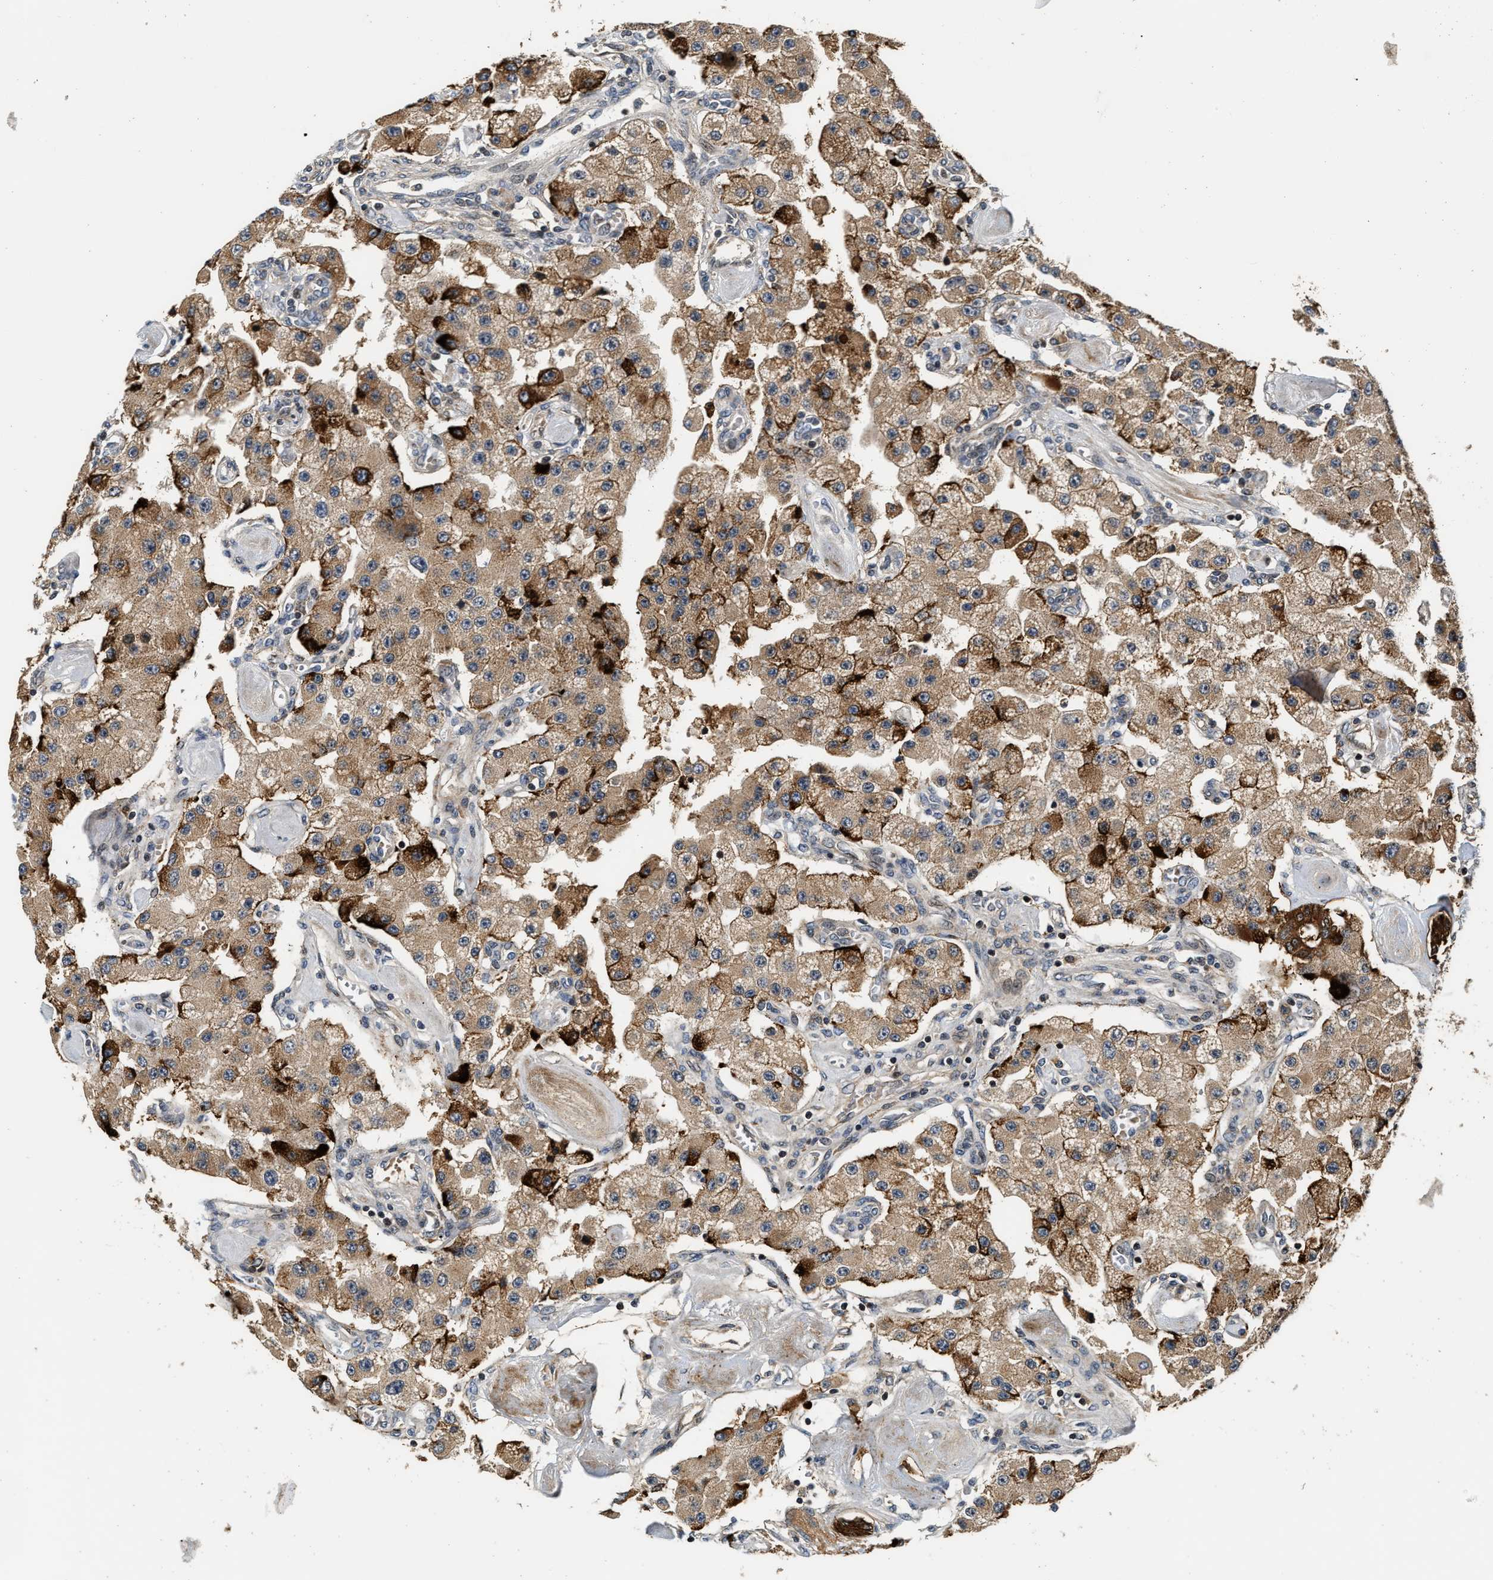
{"staining": {"intensity": "strong", "quantity": ">75%", "location": "cytoplasmic/membranous"}, "tissue": "carcinoid", "cell_type": "Tumor cells", "image_type": "cancer", "snomed": [{"axis": "morphology", "description": "Carcinoid, malignant, NOS"}, {"axis": "topography", "description": "Pancreas"}], "caption": "Carcinoid stained with a protein marker demonstrates strong staining in tumor cells.", "gene": "EXTL2", "patient": {"sex": "male", "age": 41}}